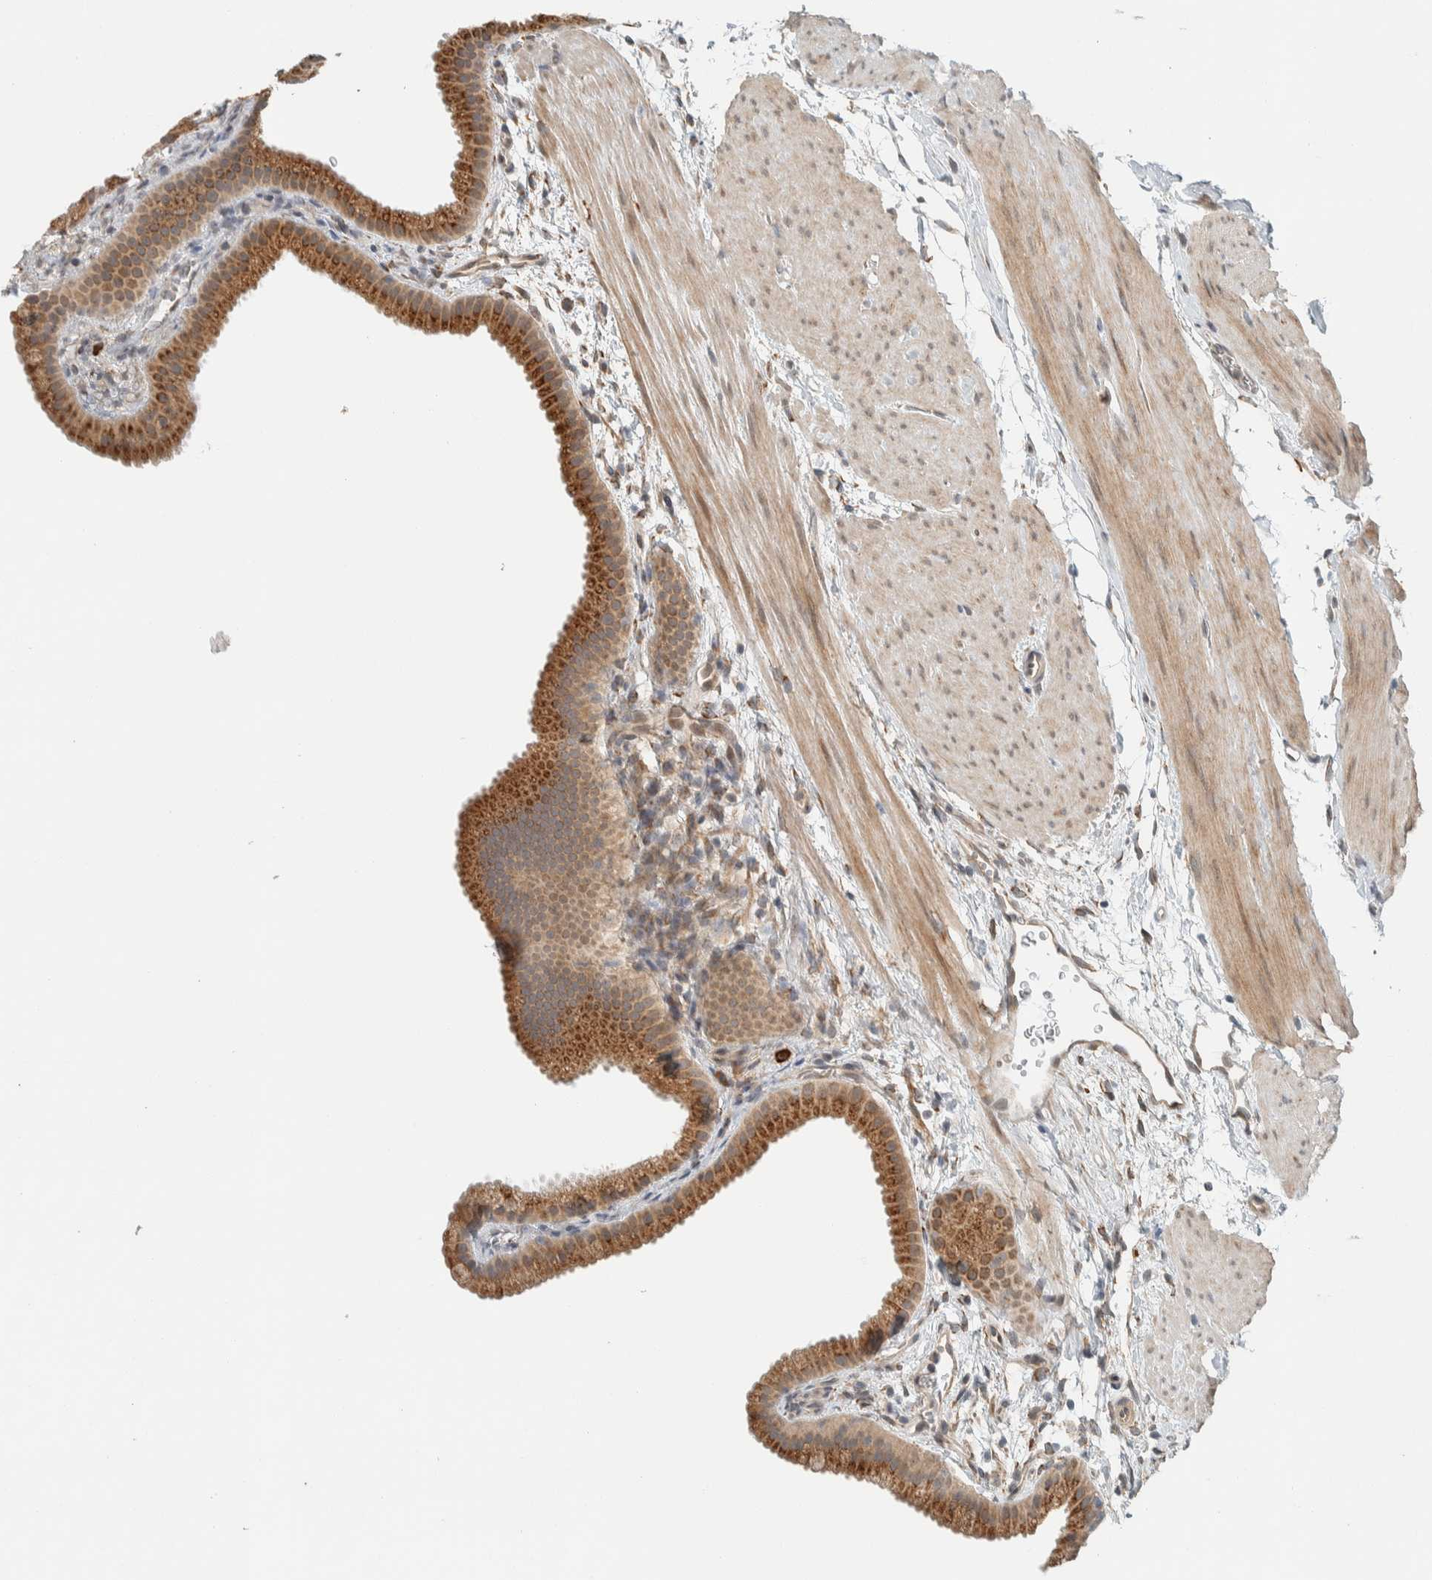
{"staining": {"intensity": "strong", "quantity": ">75%", "location": "cytoplasmic/membranous"}, "tissue": "gallbladder", "cell_type": "Glandular cells", "image_type": "normal", "snomed": [{"axis": "morphology", "description": "Normal tissue, NOS"}, {"axis": "topography", "description": "Gallbladder"}], "caption": "Immunohistochemical staining of normal gallbladder demonstrates high levels of strong cytoplasmic/membranous positivity in about >75% of glandular cells. The protein is stained brown, and the nuclei are stained in blue (DAB IHC with brightfield microscopy, high magnification).", "gene": "CTBP2", "patient": {"sex": "female", "age": 64}}